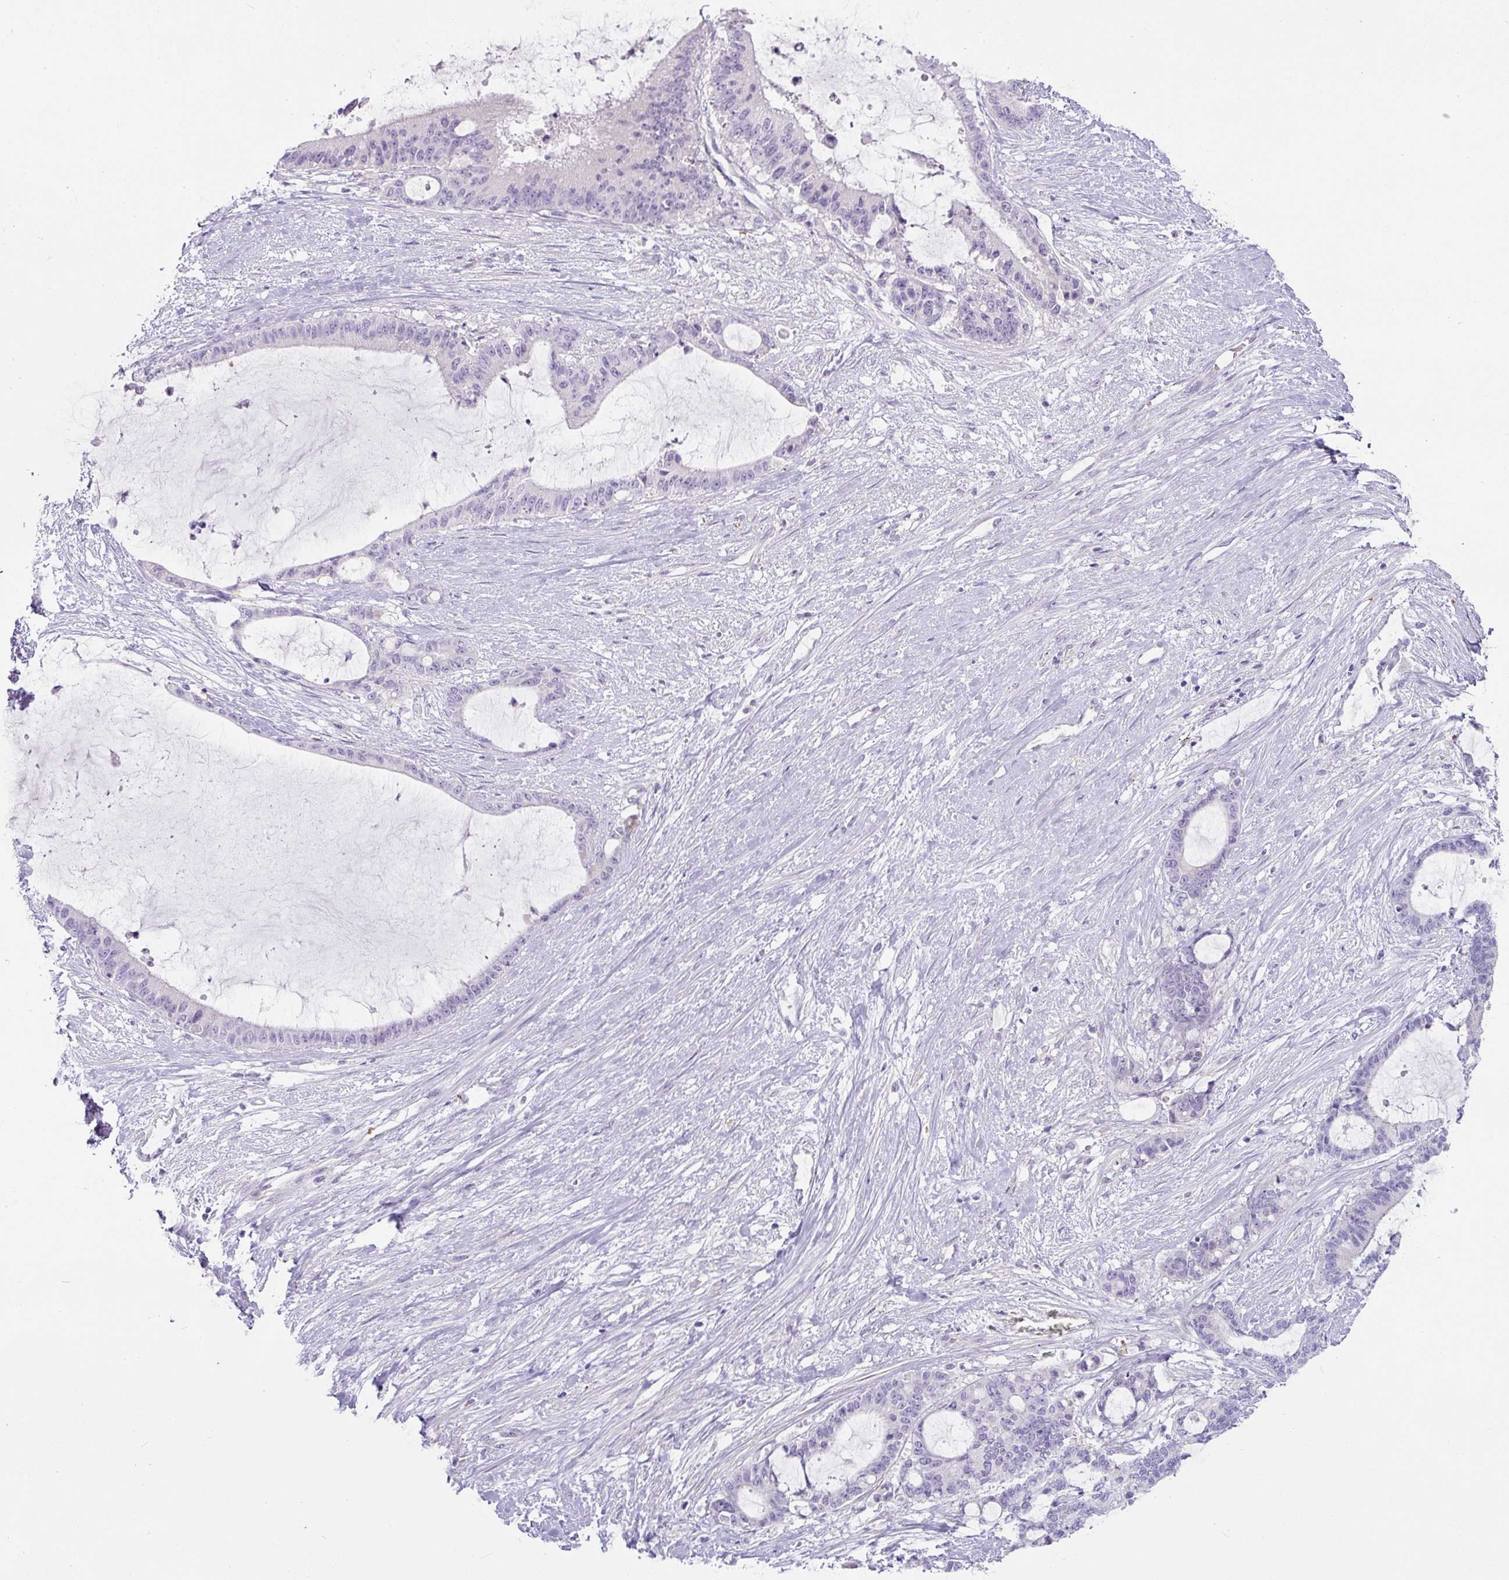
{"staining": {"intensity": "negative", "quantity": "none", "location": "none"}, "tissue": "liver cancer", "cell_type": "Tumor cells", "image_type": "cancer", "snomed": [{"axis": "morphology", "description": "Normal tissue, NOS"}, {"axis": "morphology", "description": "Cholangiocarcinoma"}, {"axis": "topography", "description": "Liver"}, {"axis": "topography", "description": "Peripheral nerve tissue"}], "caption": "A photomicrograph of liver cholangiocarcinoma stained for a protein displays no brown staining in tumor cells.", "gene": "OR52N1", "patient": {"sex": "female", "age": 73}}